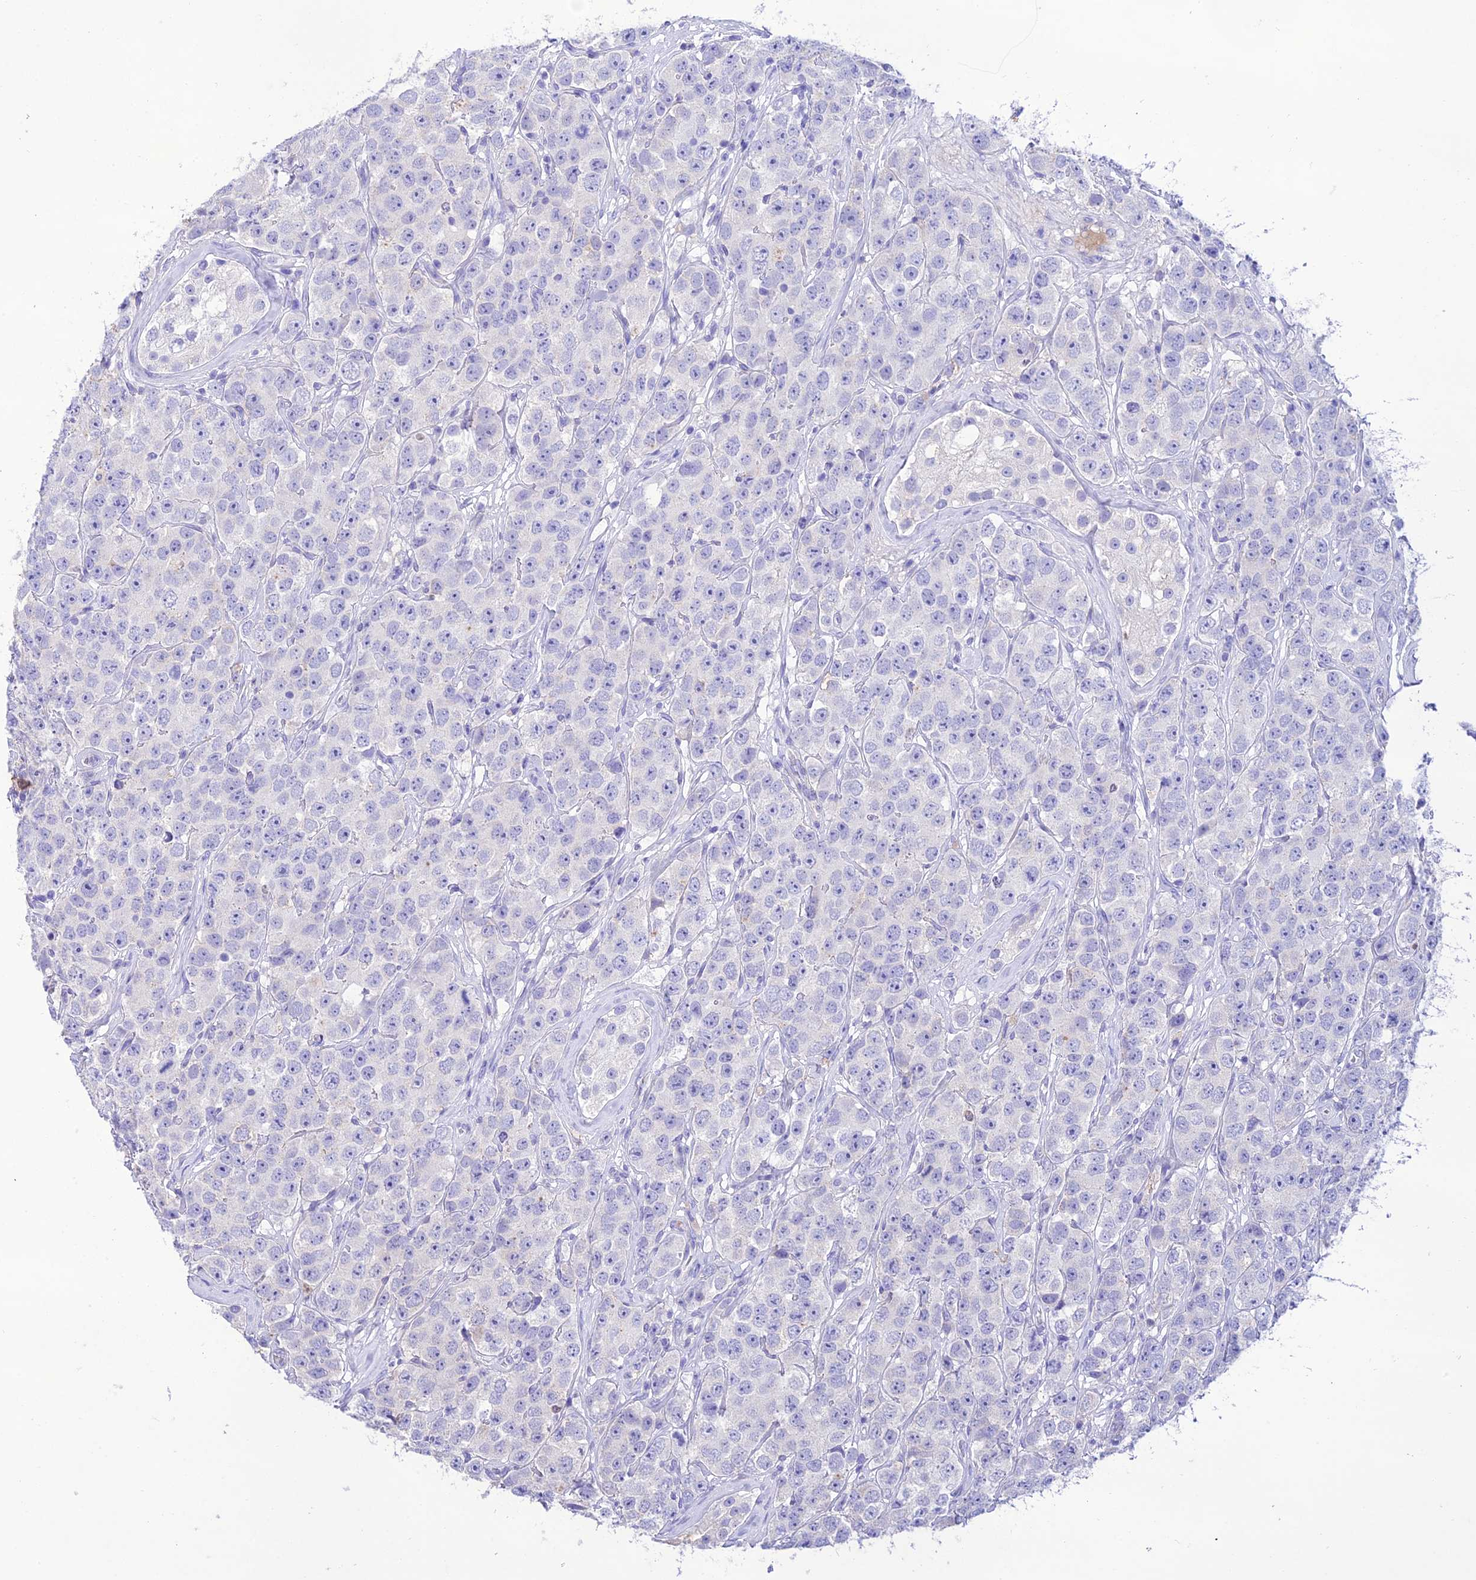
{"staining": {"intensity": "negative", "quantity": "none", "location": "none"}, "tissue": "testis cancer", "cell_type": "Tumor cells", "image_type": "cancer", "snomed": [{"axis": "morphology", "description": "Seminoma, NOS"}, {"axis": "topography", "description": "Testis"}], "caption": "Tumor cells are negative for protein expression in human testis cancer.", "gene": "NLRP6", "patient": {"sex": "male", "age": 28}}